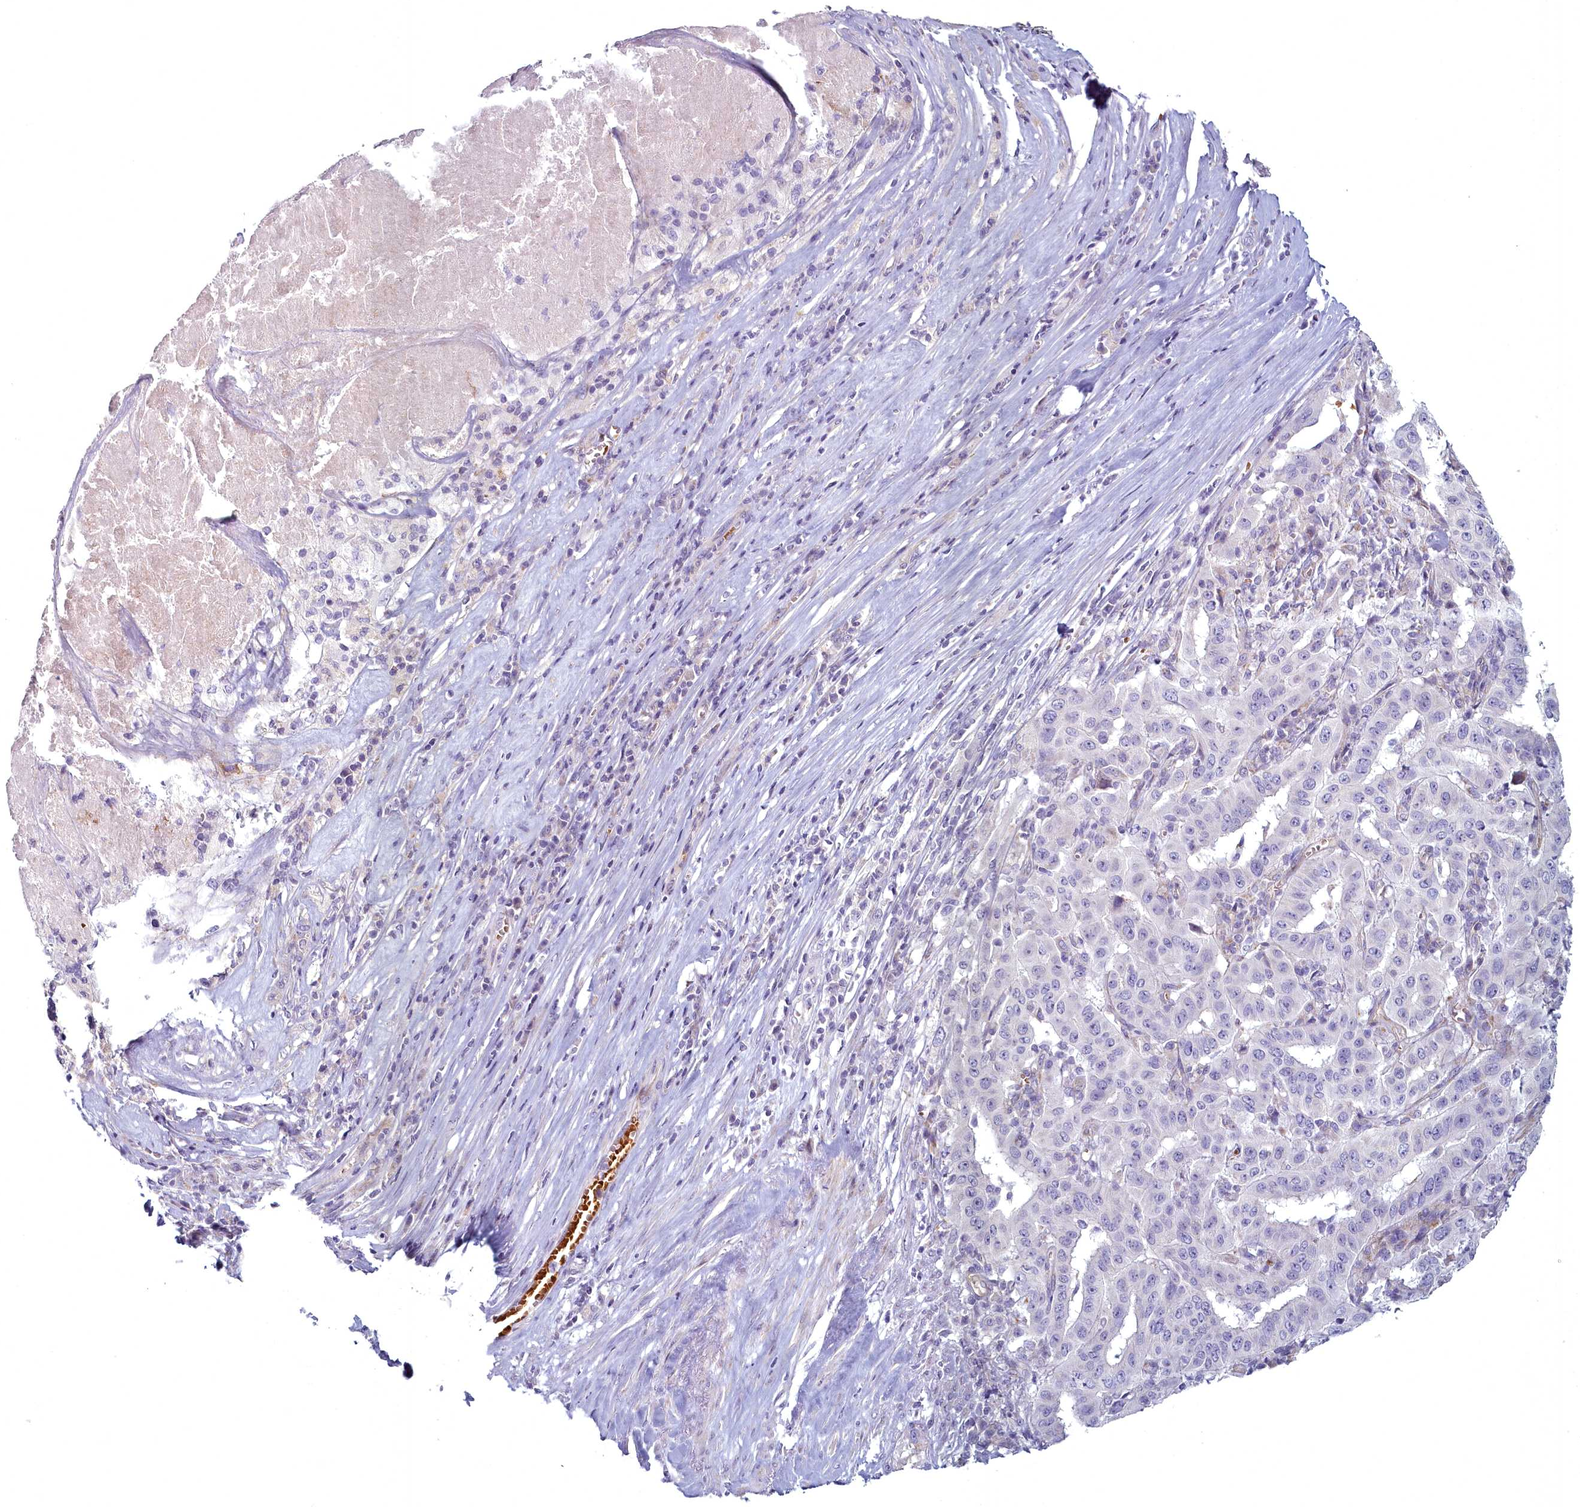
{"staining": {"intensity": "negative", "quantity": "none", "location": "none"}, "tissue": "pancreatic cancer", "cell_type": "Tumor cells", "image_type": "cancer", "snomed": [{"axis": "morphology", "description": "Adenocarcinoma, NOS"}, {"axis": "topography", "description": "Pancreas"}], "caption": "Immunohistochemistry histopathology image of human pancreatic adenocarcinoma stained for a protein (brown), which shows no staining in tumor cells.", "gene": "ARL15", "patient": {"sex": "male", "age": 63}}